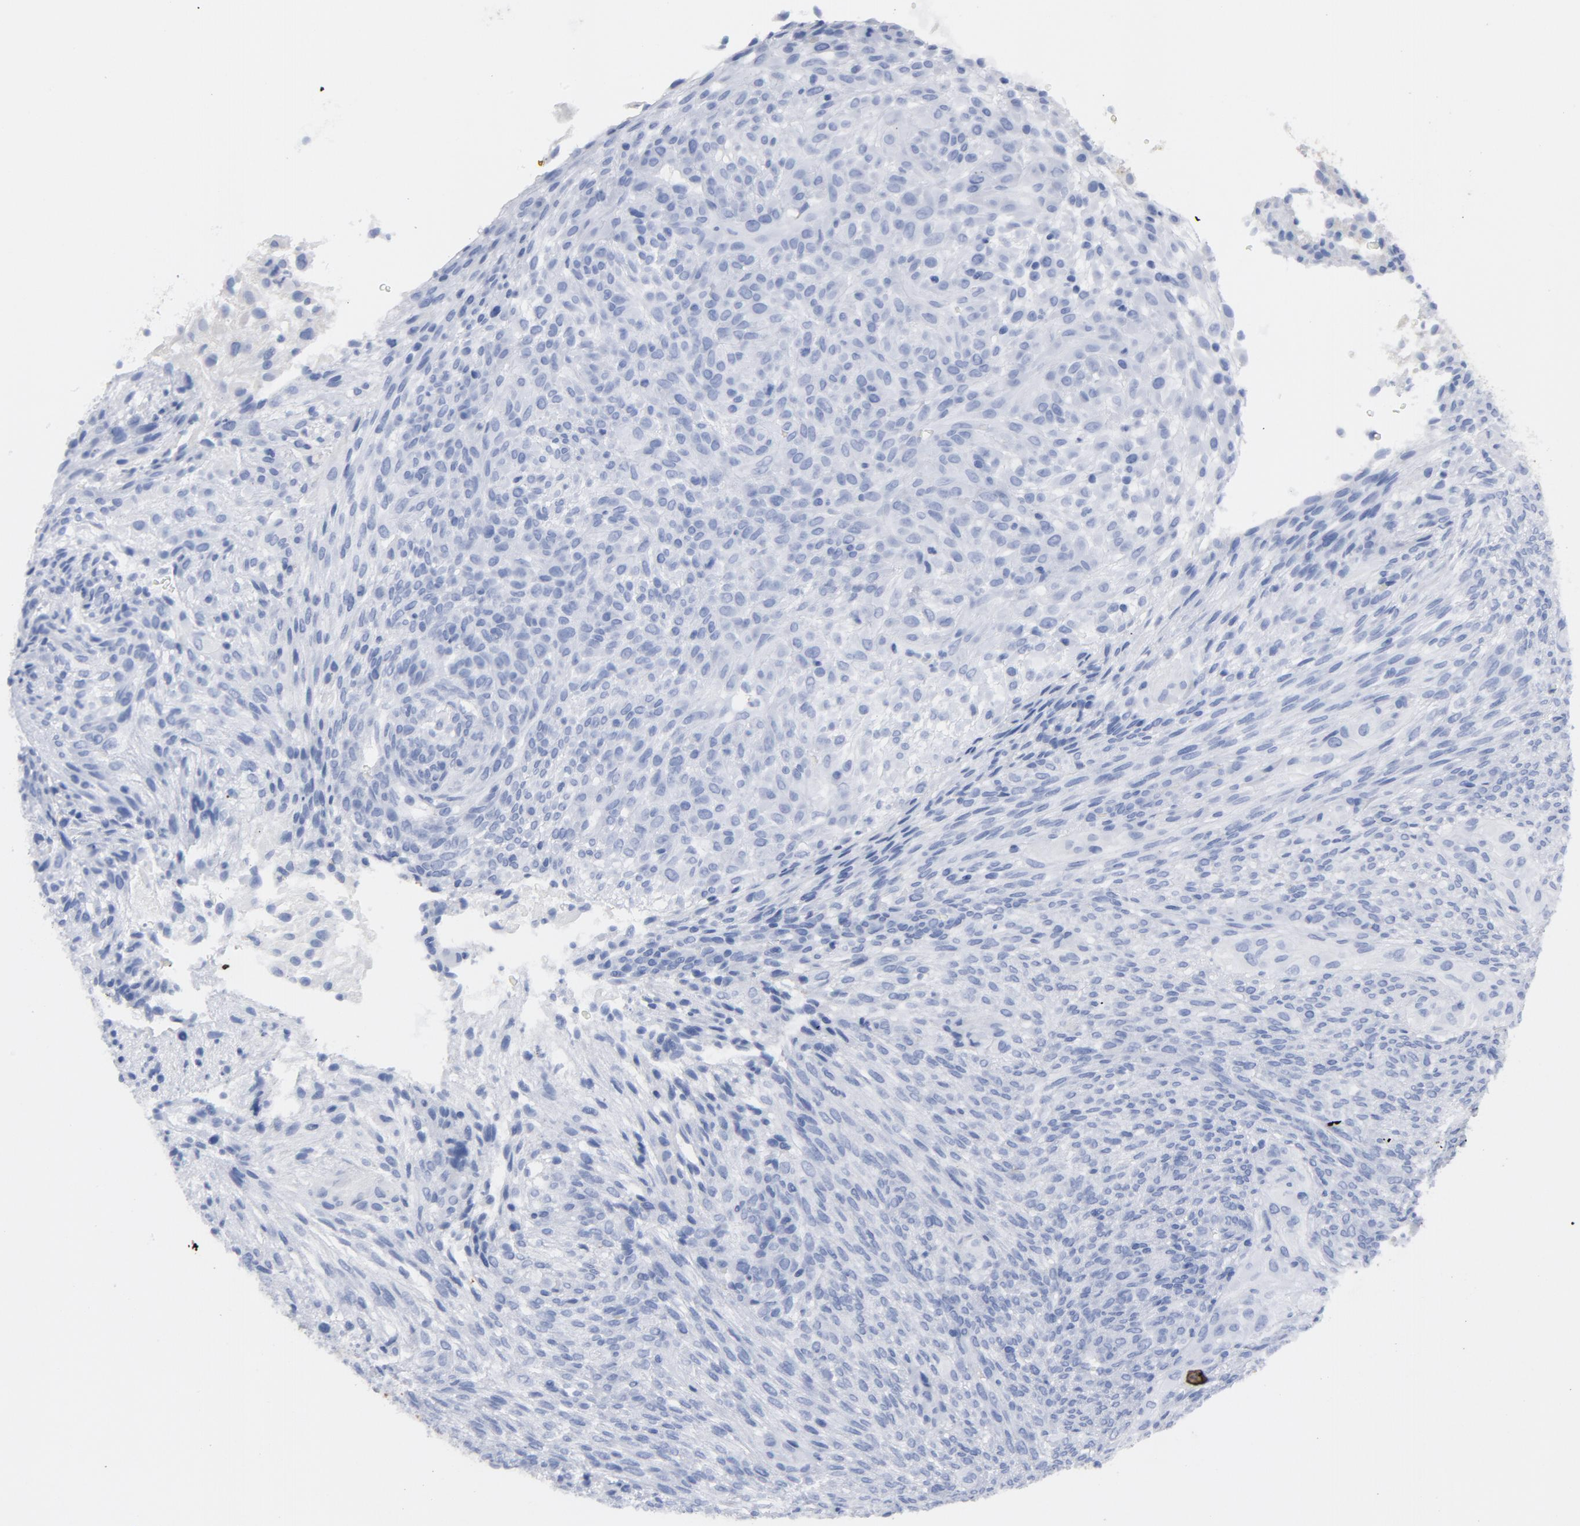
{"staining": {"intensity": "negative", "quantity": "none", "location": "none"}, "tissue": "glioma", "cell_type": "Tumor cells", "image_type": "cancer", "snomed": [{"axis": "morphology", "description": "Glioma, malignant, High grade"}, {"axis": "topography", "description": "Cerebral cortex"}], "caption": "A micrograph of human glioma is negative for staining in tumor cells.", "gene": "TSPAN6", "patient": {"sex": "female", "age": 55}}